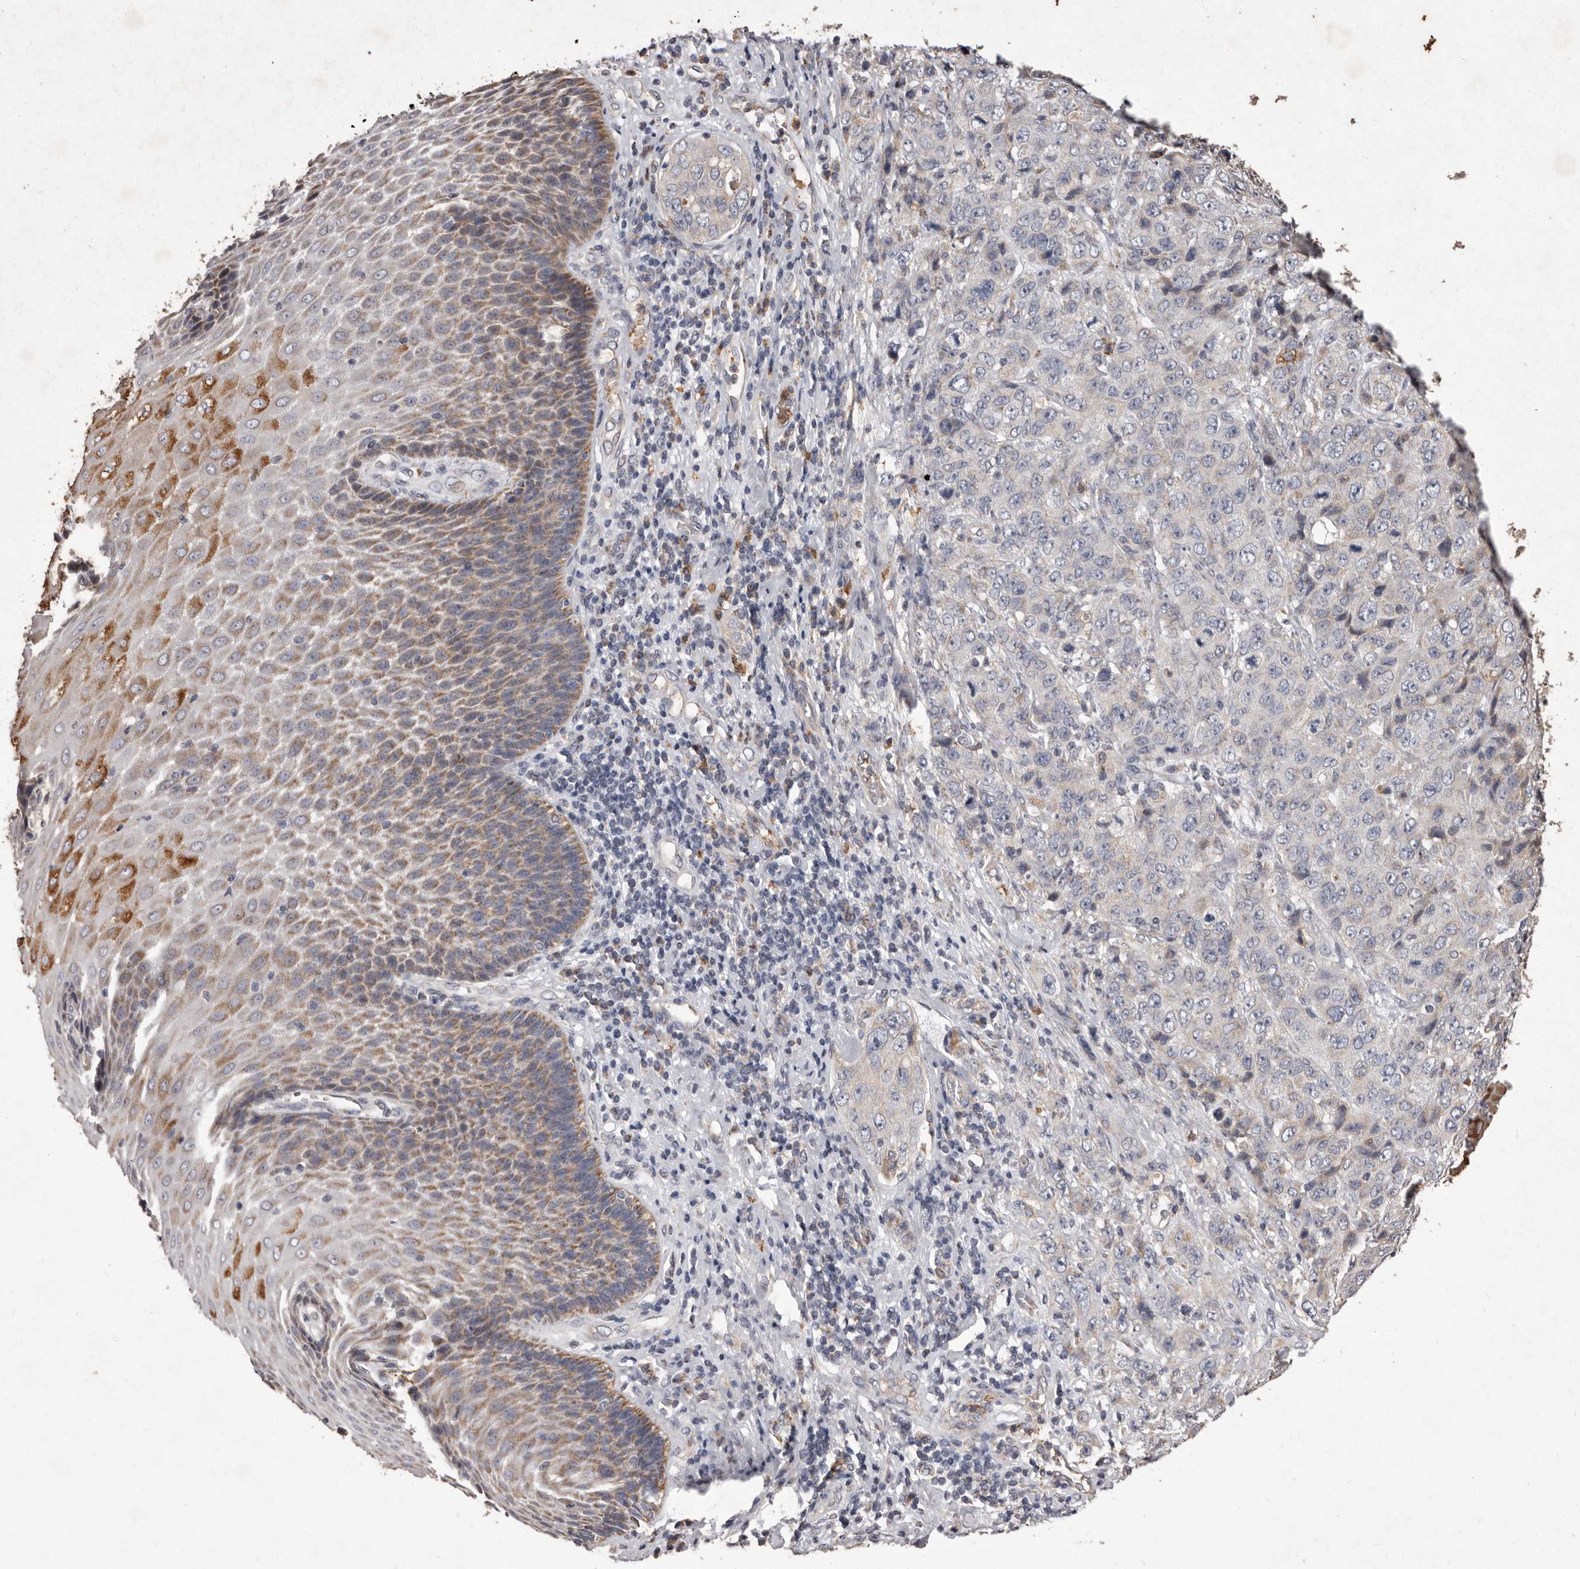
{"staining": {"intensity": "negative", "quantity": "none", "location": "none"}, "tissue": "stomach cancer", "cell_type": "Tumor cells", "image_type": "cancer", "snomed": [{"axis": "morphology", "description": "Adenocarcinoma, NOS"}, {"axis": "topography", "description": "Stomach"}], "caption": "IHC micrograph of human adenocarcinoma (stomach) stained for a protein (brown), which displays no expression in tumor cells.", "gene": "CXCL14", "patient": {"sex": "male", "age": 48}}